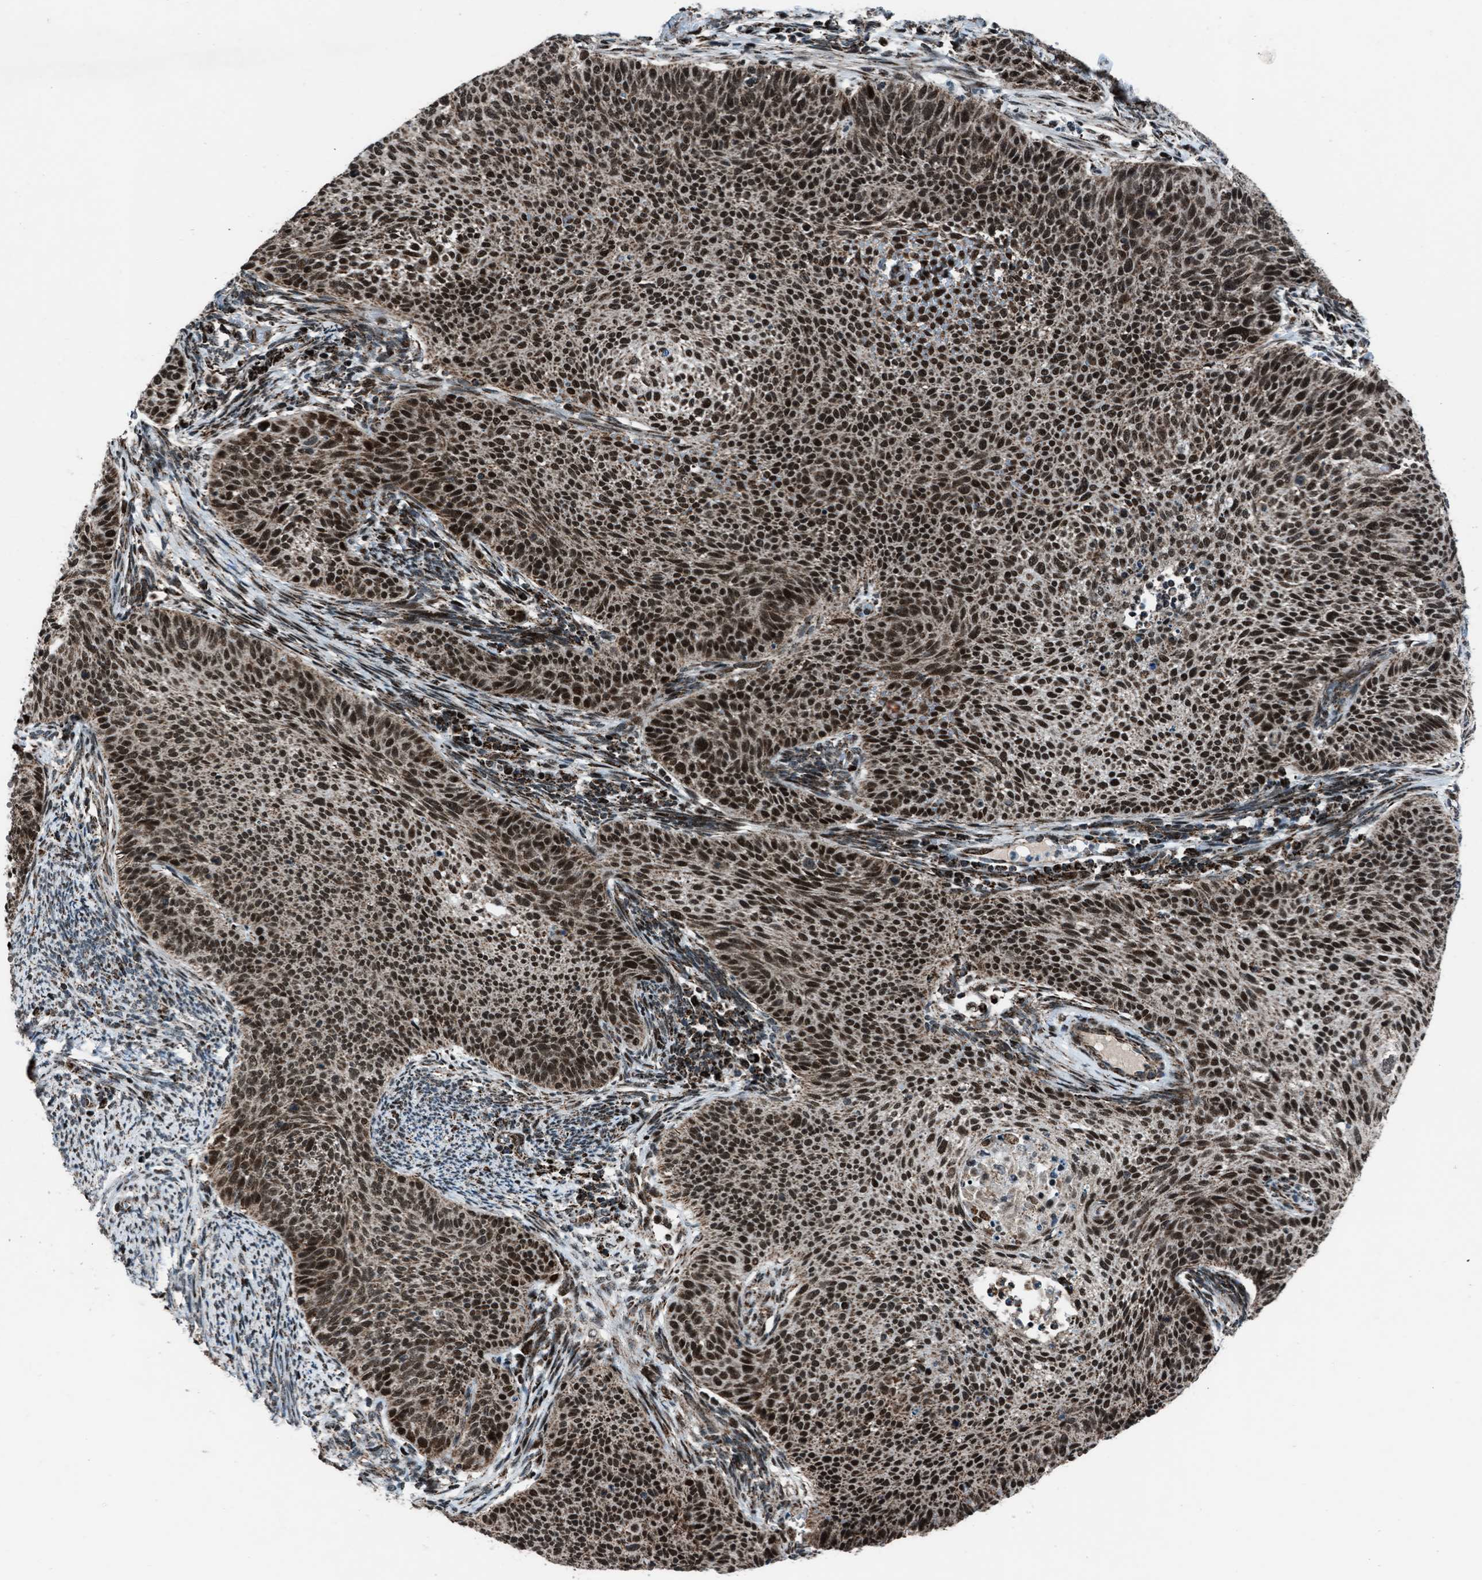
{"staining": {"intensity": "strong", "quantity": ">75%", "location": "nuclear"}, "tissue": "cervical cancer", "cell_type": "Tumor cells", "image_type": "cancer", "snomed": [{"axis": "morphology", "description": "Squamous cell carcinoma, NOS"}, {"axis": "topography", "description": "Cervix"}], "caption": "Immunohistochemistry (IHC) histopathology image of neoplastic tissue: human squamous cell carcinoma (cervical) stained using IHC displays high levels of strong protein expression localized specifically in the nuclear of tumor cells, appearing as a nuclear brown color.", "gene": "MORC3", "patient": {"sex": "female", "age": 70}}